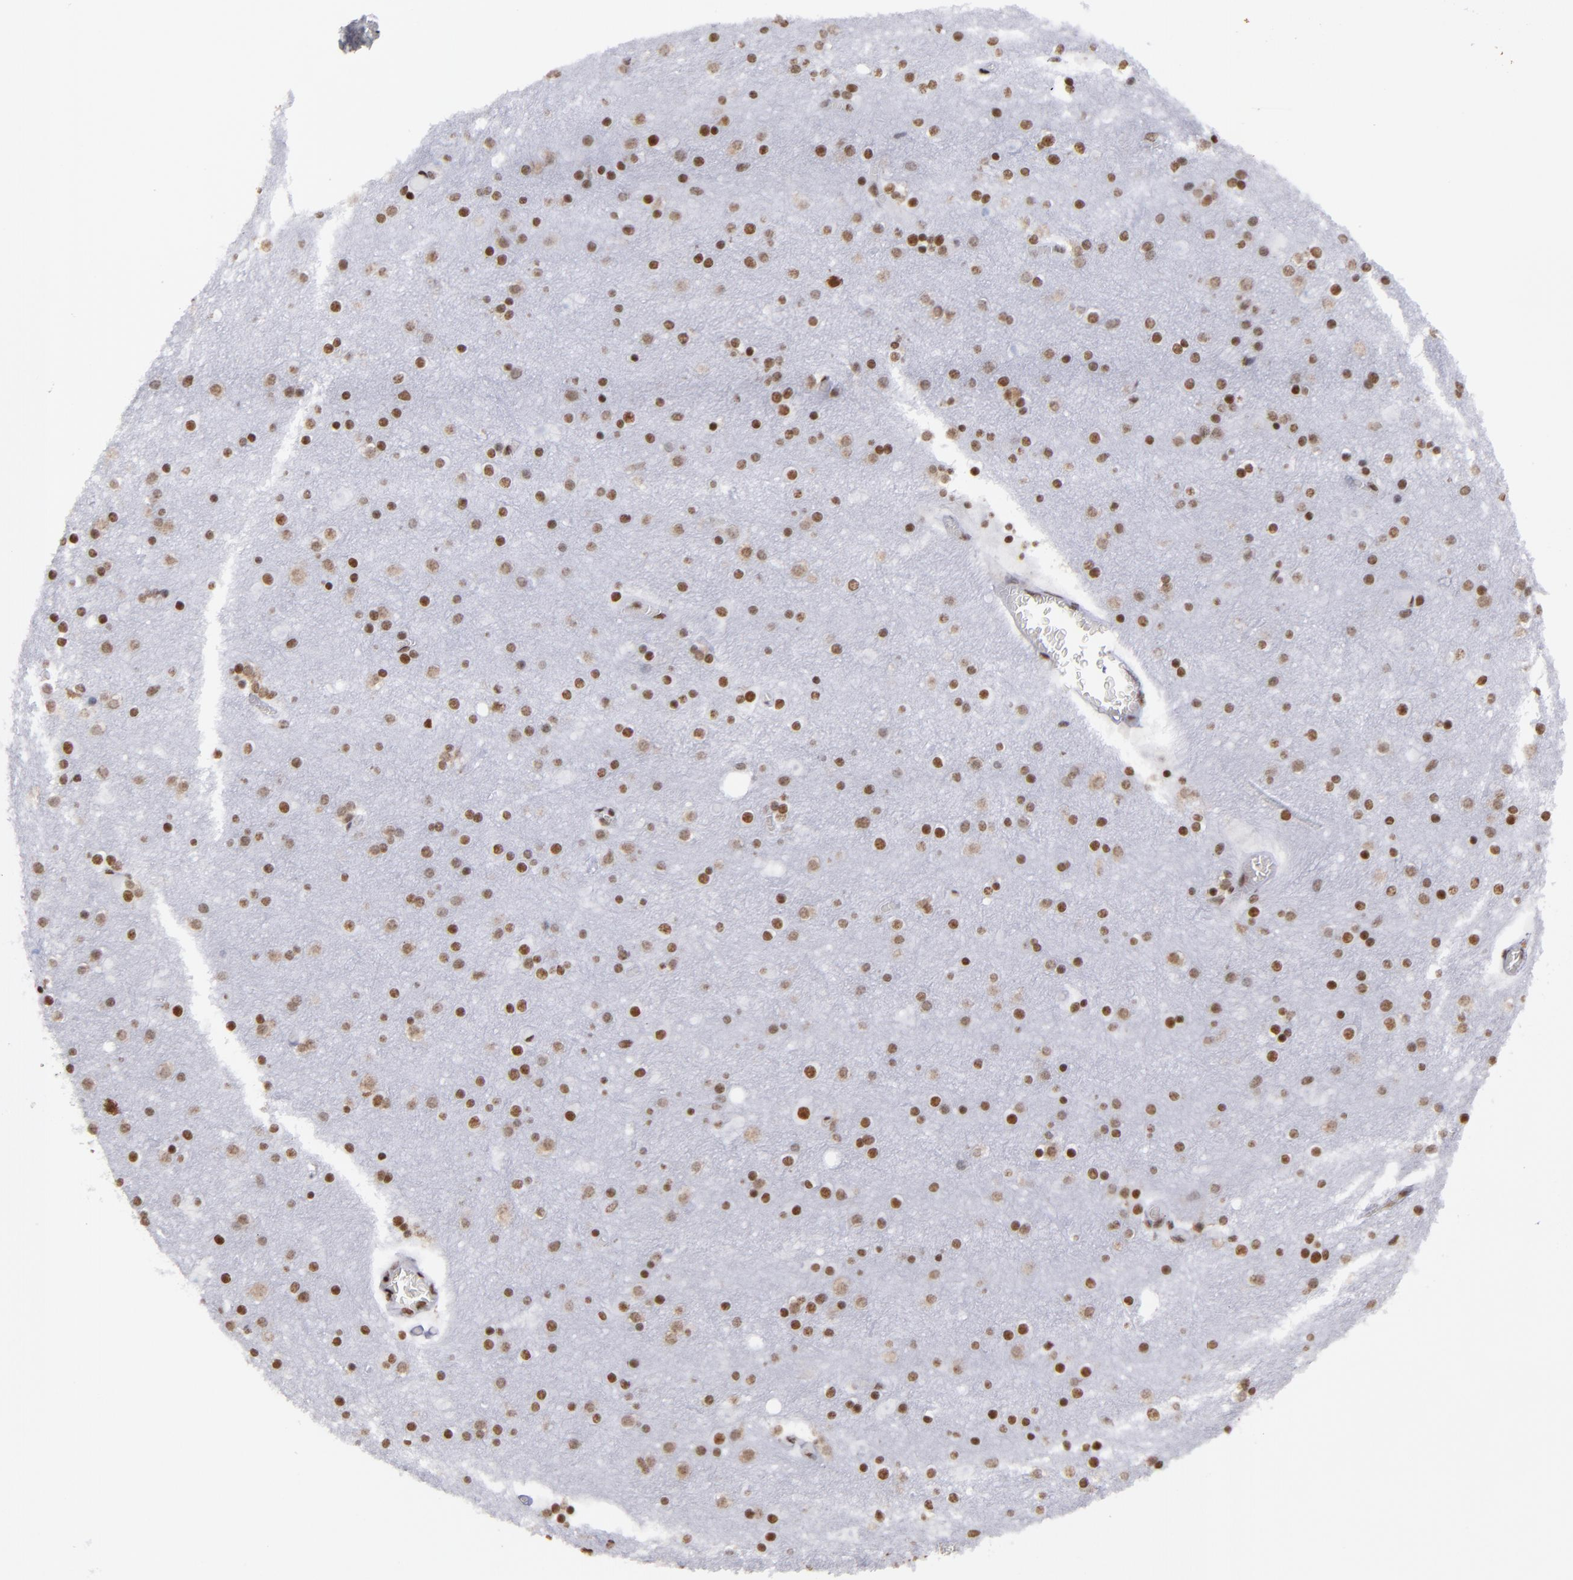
{"staining": {"intensity": "moderate", "quantity": "<25%", "location": "nuclear"}, "tissue": "cerebral cortex", "cell_type": "Endothelial cells", "image_type": "normal", "snomed": [{"axis": "morphology", "description": "Normal tissue, NOS"}, {"axis": "topography", "description": "Cerebral cortex"}], "caption": "Cerebral cortex stained with IHC exhibits moderate nuclear positivity in about <25% of endothelial cells. (brown staining indicates protein expression, while blue staining denotes nuclei).", "gene": "TERF2", "patient": {"sex": "female", "age": 54}}